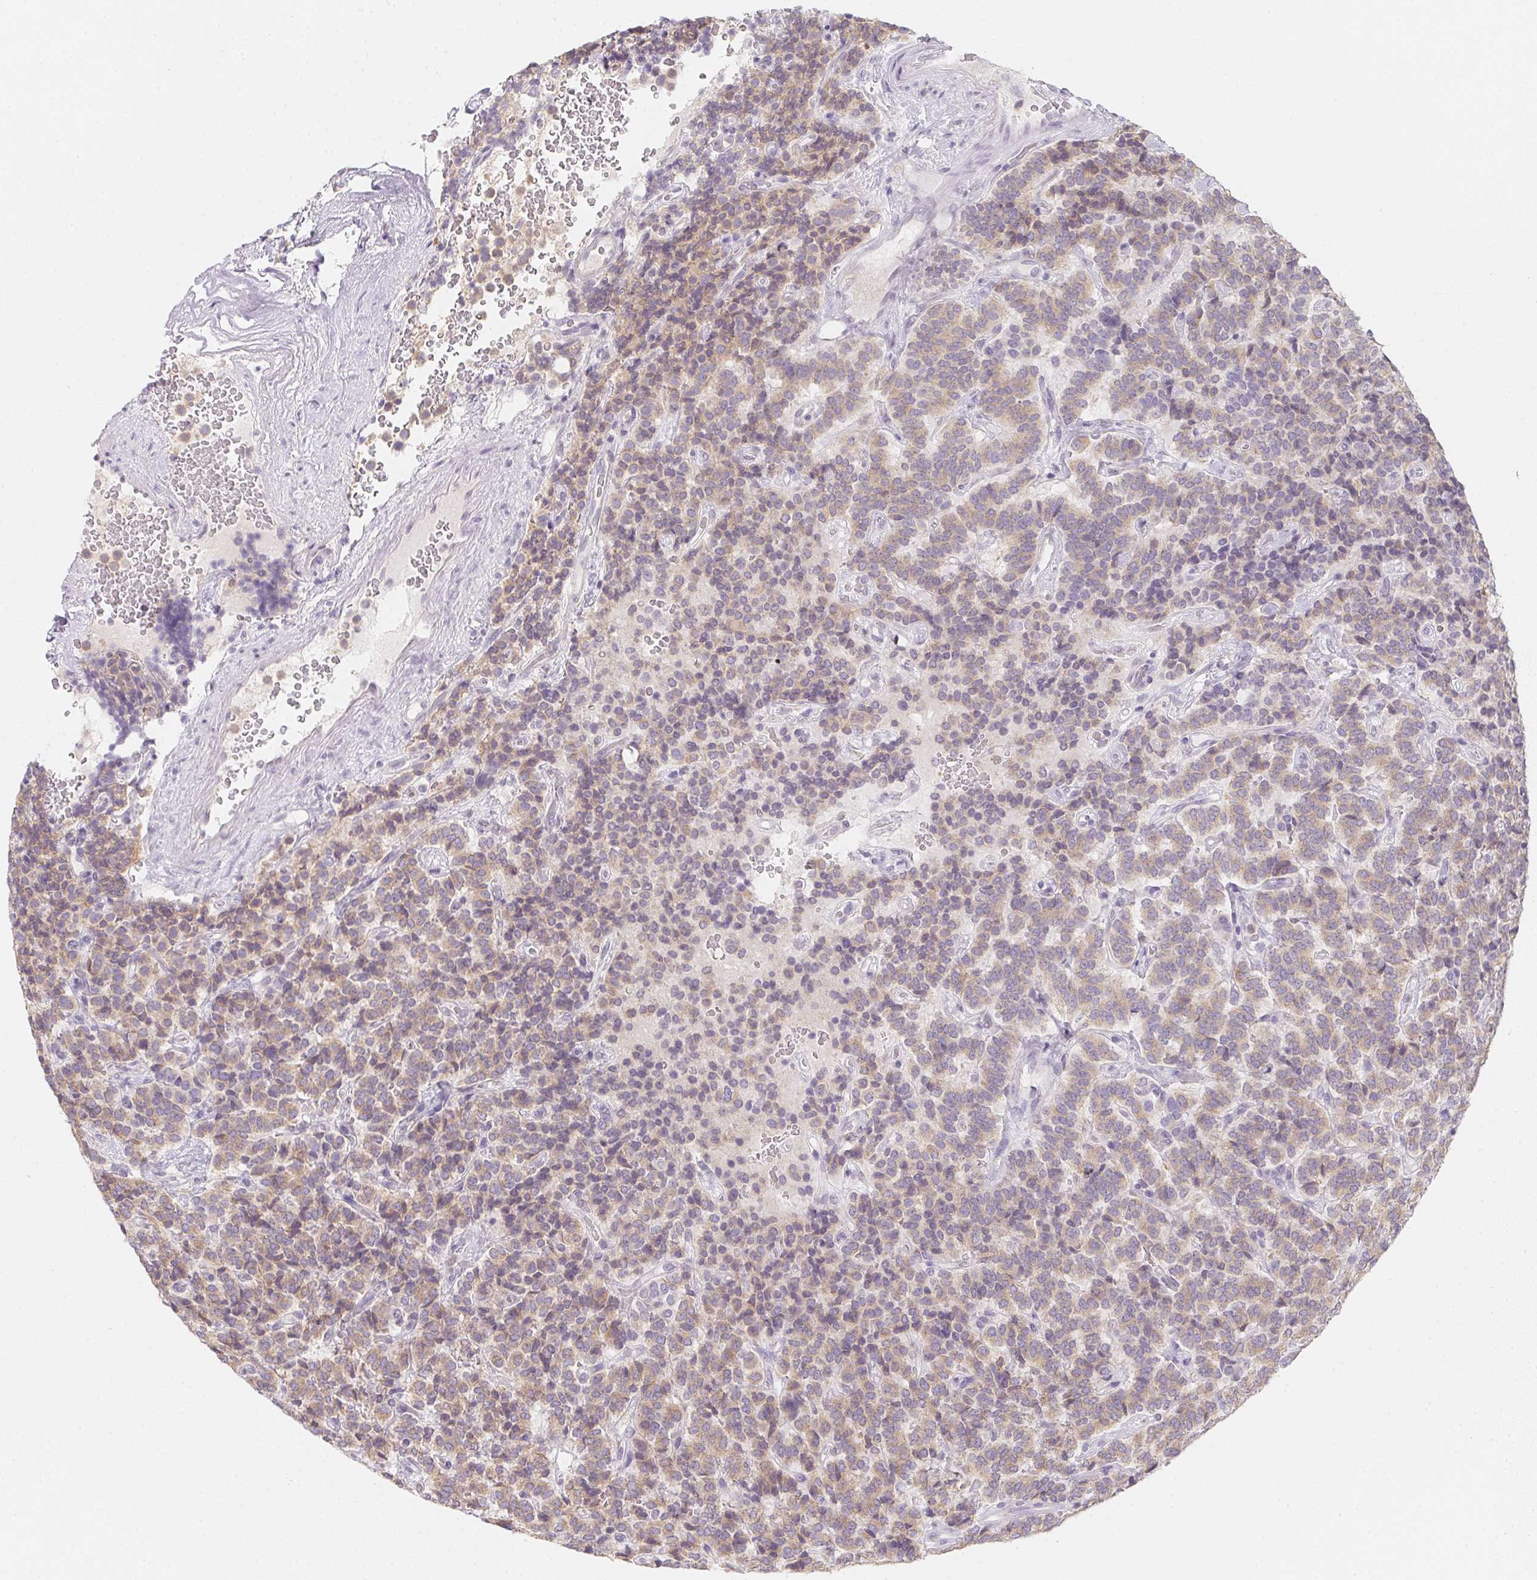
{"staining": {"intensity": "weak", "quantity": ">75%", "location": "cytoplasmic/membranous"}, "tissue": "carcinoid", "cell_type": "Tumor cells", "image_type": "cancer", "snomed": [{"axis": "morphology", "description": "Carcinoid, malignant, NOS"}, {"axis": "topography", "description": "Pancreas"}], "caption": "A micrograph of carcinoid stained for a protein reveals weak cytoplasmic/membranous brown staining in tumor cells.", "gene": "SOAT1", "patient": {"sex": "male", "age": 36}}